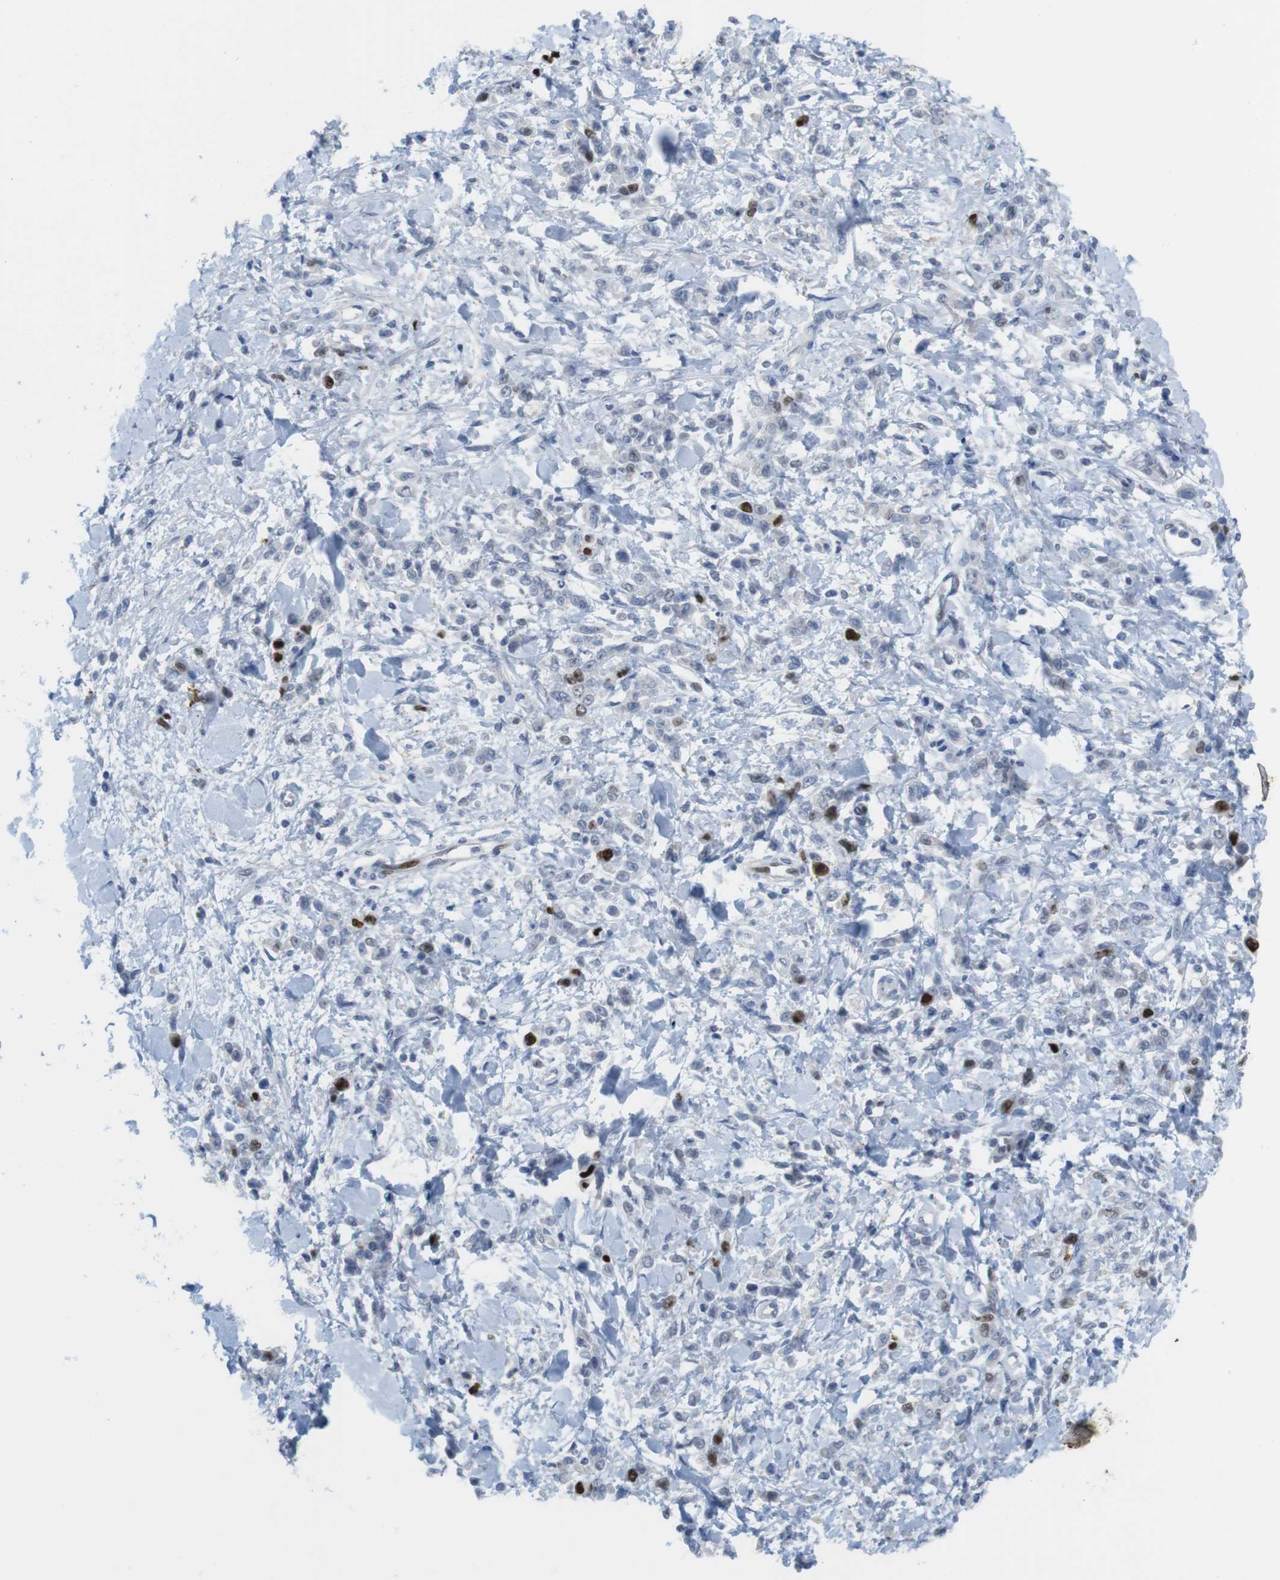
{"staining": {"intensity": "strong", "quantity": "<25%", "location": "nuclear"}, "tissue": "stomach cancer", "cell_type": "Tumor cells", "image_type": "cancer", "snomed": [{"axis": "morphology", "description": "Normal tissue, NOS"}, {"axis": "morphology", "description": "Adenocarcinoma, NOS"}, {"axis": "topography", "description": "Stomach"}], "caption": "Immunohistochemical staining of human stomach cancer (adenocarcinoma) shows medium levels of strong nuclear positivity in approximately <25% of tumor cells.", "gene": "KPNA2", "patient": {"sex": "male", "age": 82}}